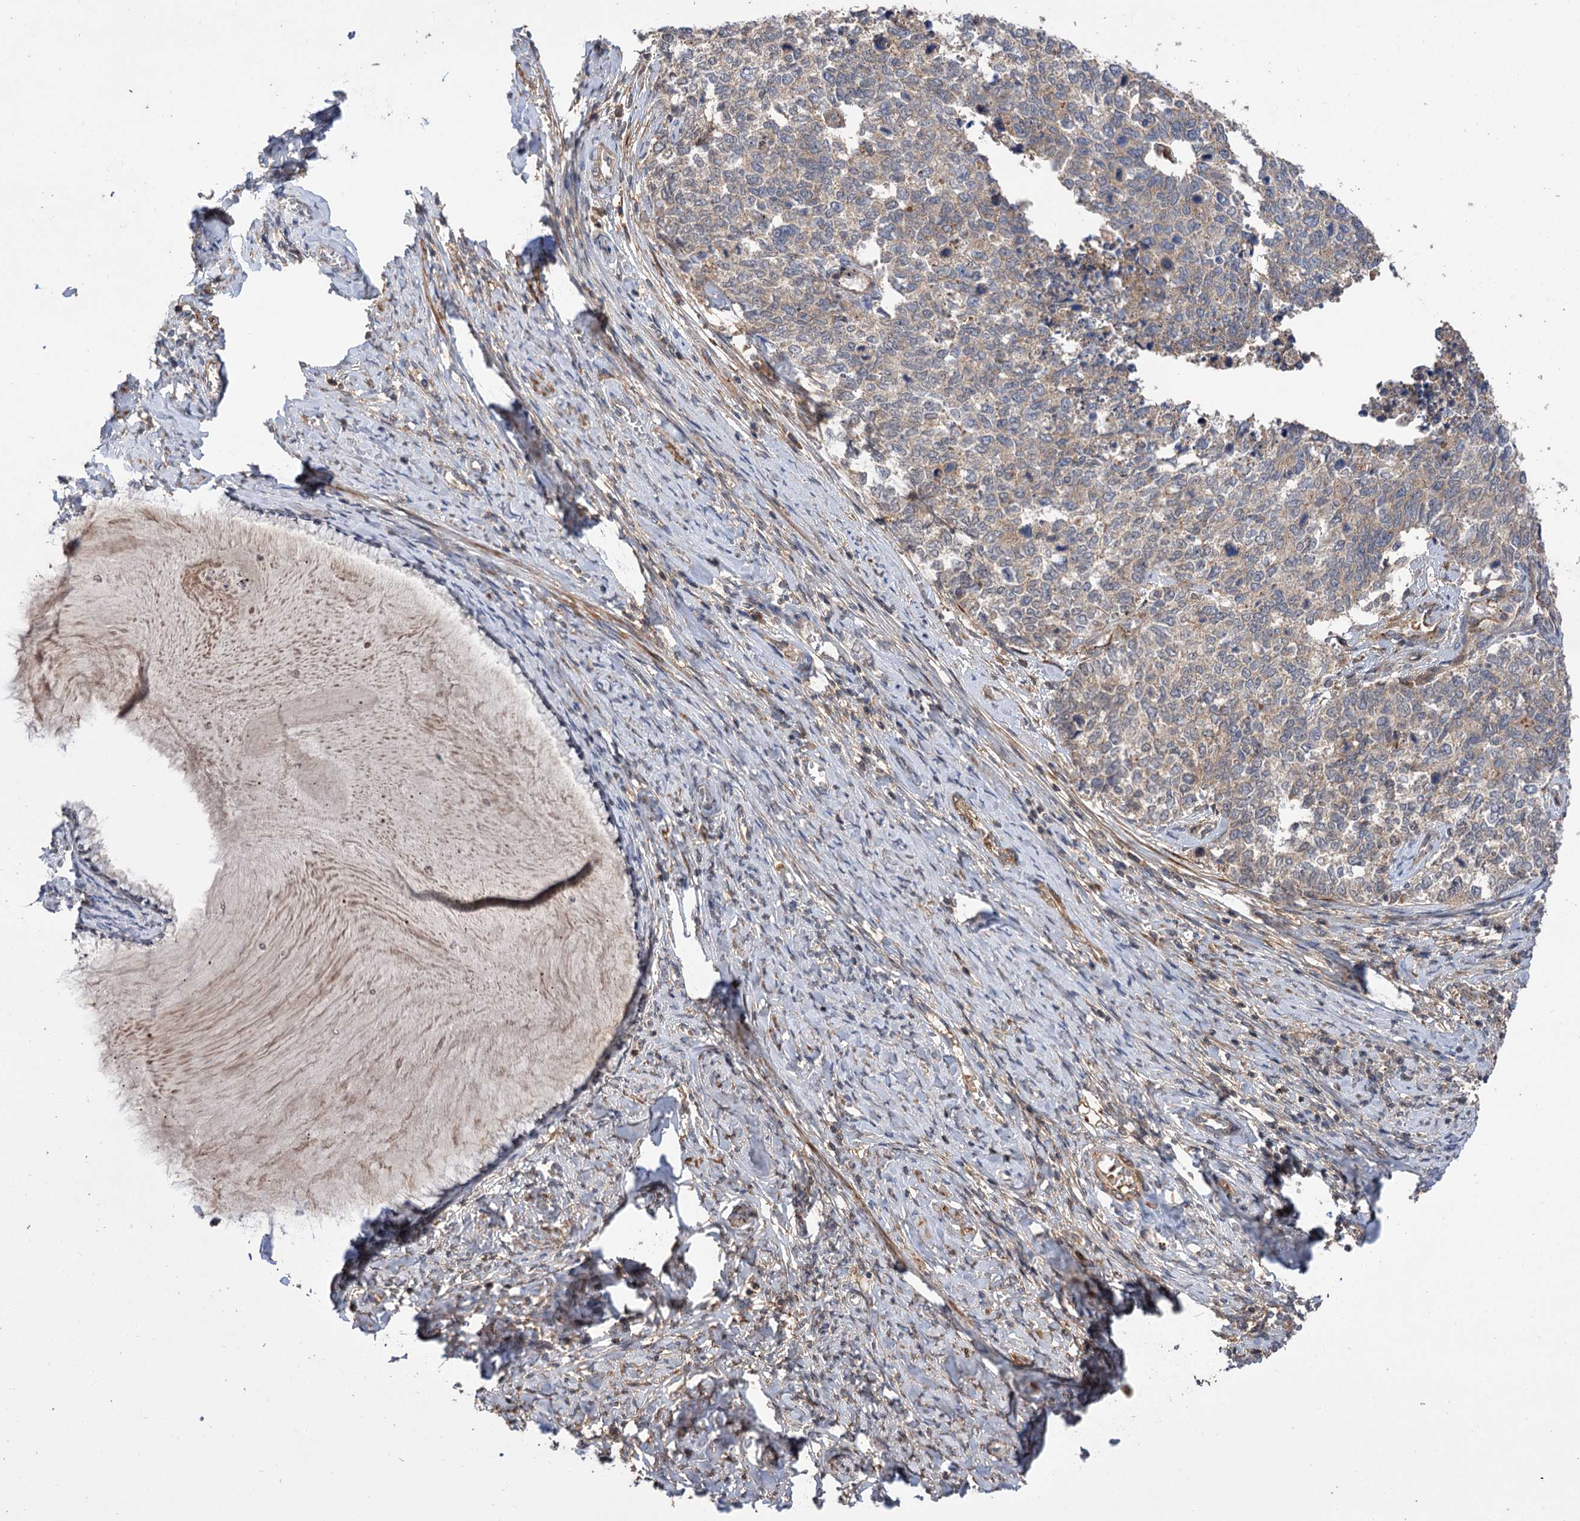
{"staining": {"intensity": "weak", "quantity": "25%-75%", "location": "cytoplasmic/membranous"}, "tissue": "cervical cancer", "cell_type": "Tumor cells", "image_type": "cancer", "snomed": [{"axis": "morphology", "description": "Squamous cell carcinoma, NOS"}, {"axis": "topography", "description": "Cervix"}], "caption": "IHC (DAB) staining of squamous cell carcinoma (cervical) displays weak cytoplasmic/membranous protein expression in approximately 25%-75% of tumor cells. (brown staining indicates protein expression, while blue staining denotes nuclei).", "gene": "FBXW8", "patient": {"sex": "female", "age": 63}}